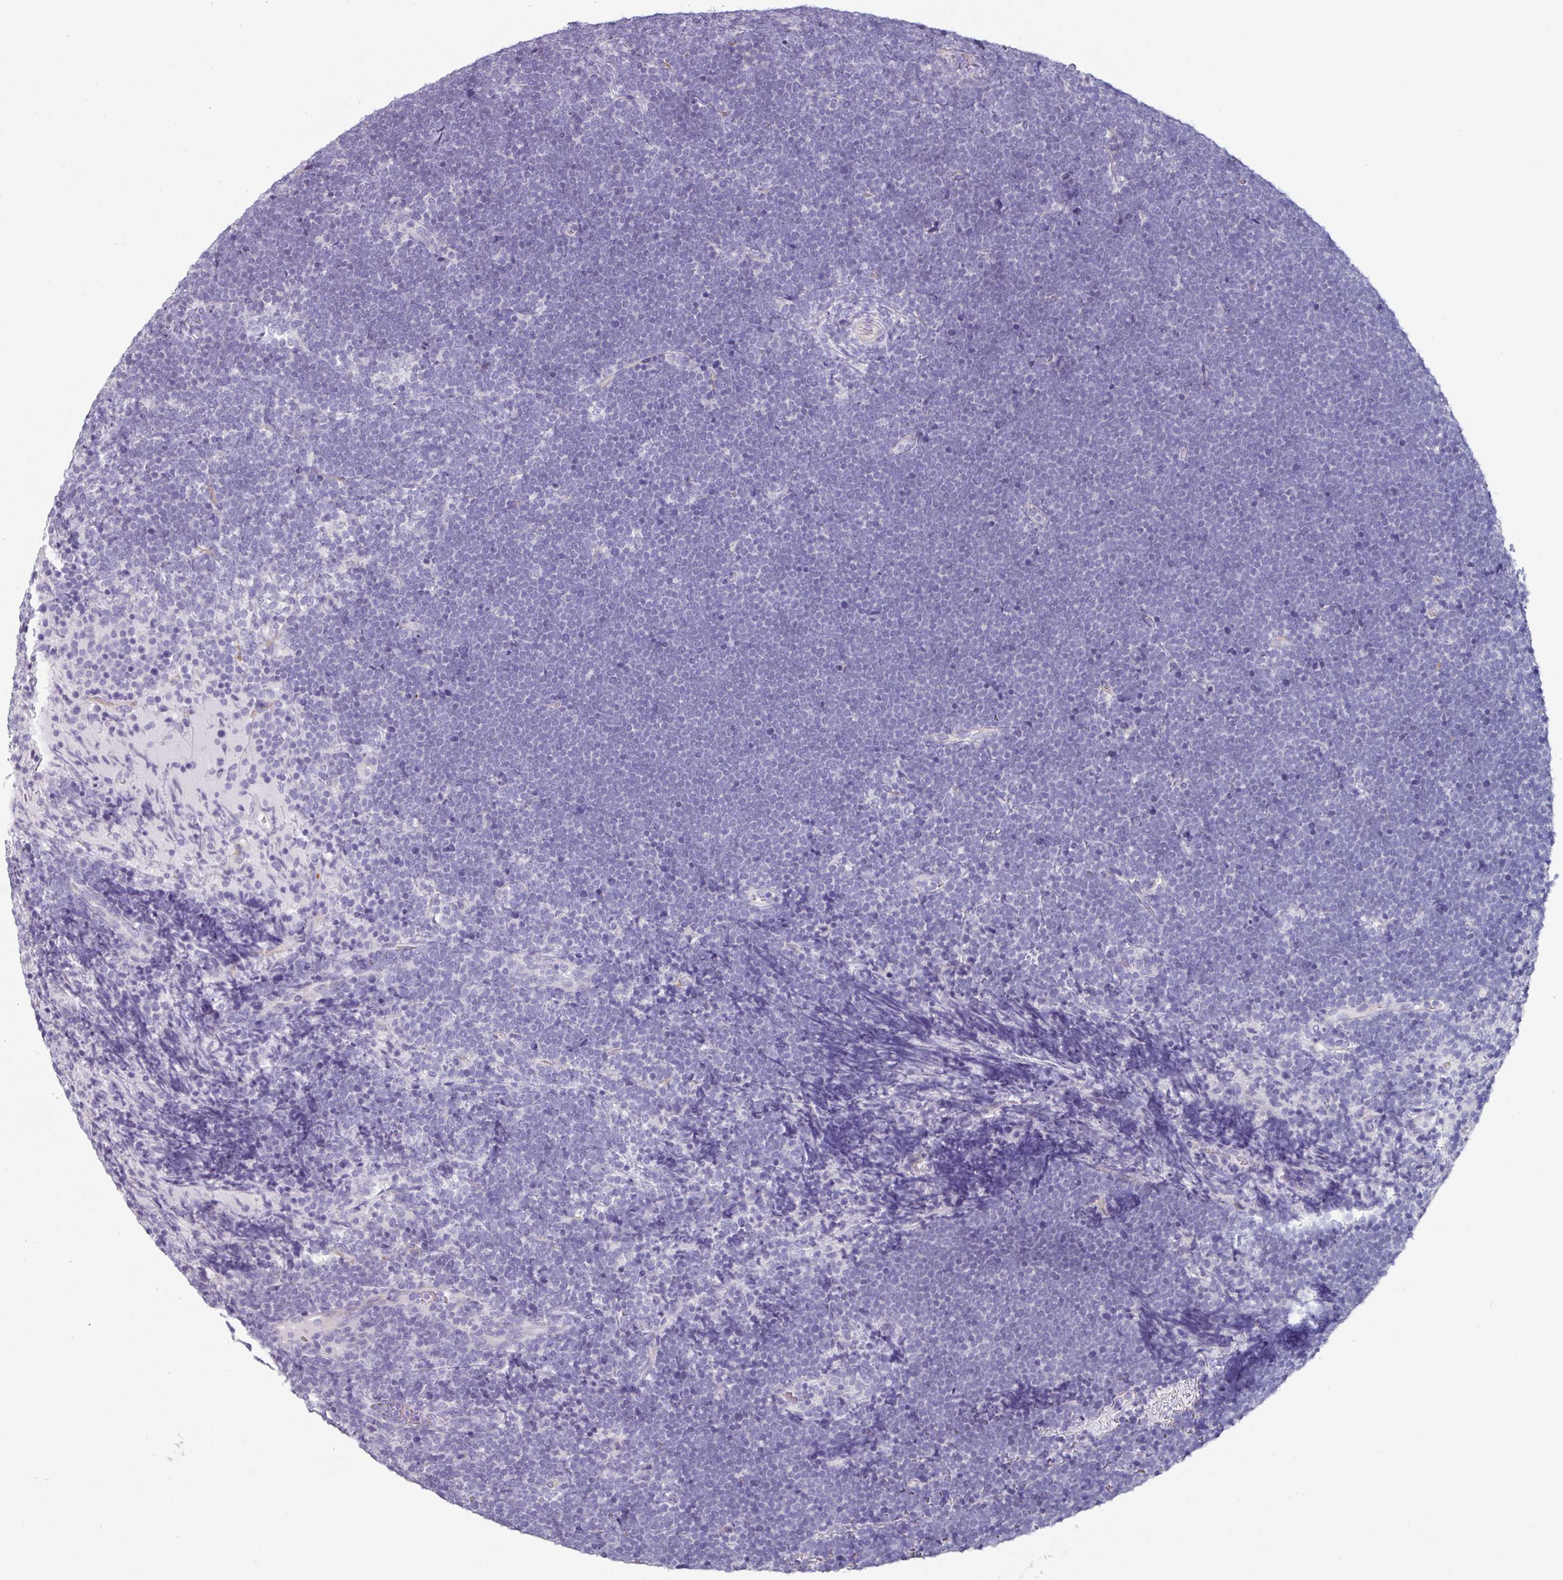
{"staining": {"intensity": "negative", "quantity": "none", "location": "none"}, "tissue": "lymphoma", "cell_type": "Tumor cells", "image_type": "cancer", "snomed": [{"axis": "morphology", "description": "Malignant lymphoma, non-Hodgkin's type, High grade"}, {"axis": "topography", "description": "Lymph node"}], "caption": "High magnification brightfield microscopy of lymphoma stained with DAB (3,3'-diaminobenzidine) (brown) and counterstained with hematoxylin (blue): tumor cells show no significant positivity.", "gene": "SLC17A7", "patient": {"sex": "male", "age": 13}}